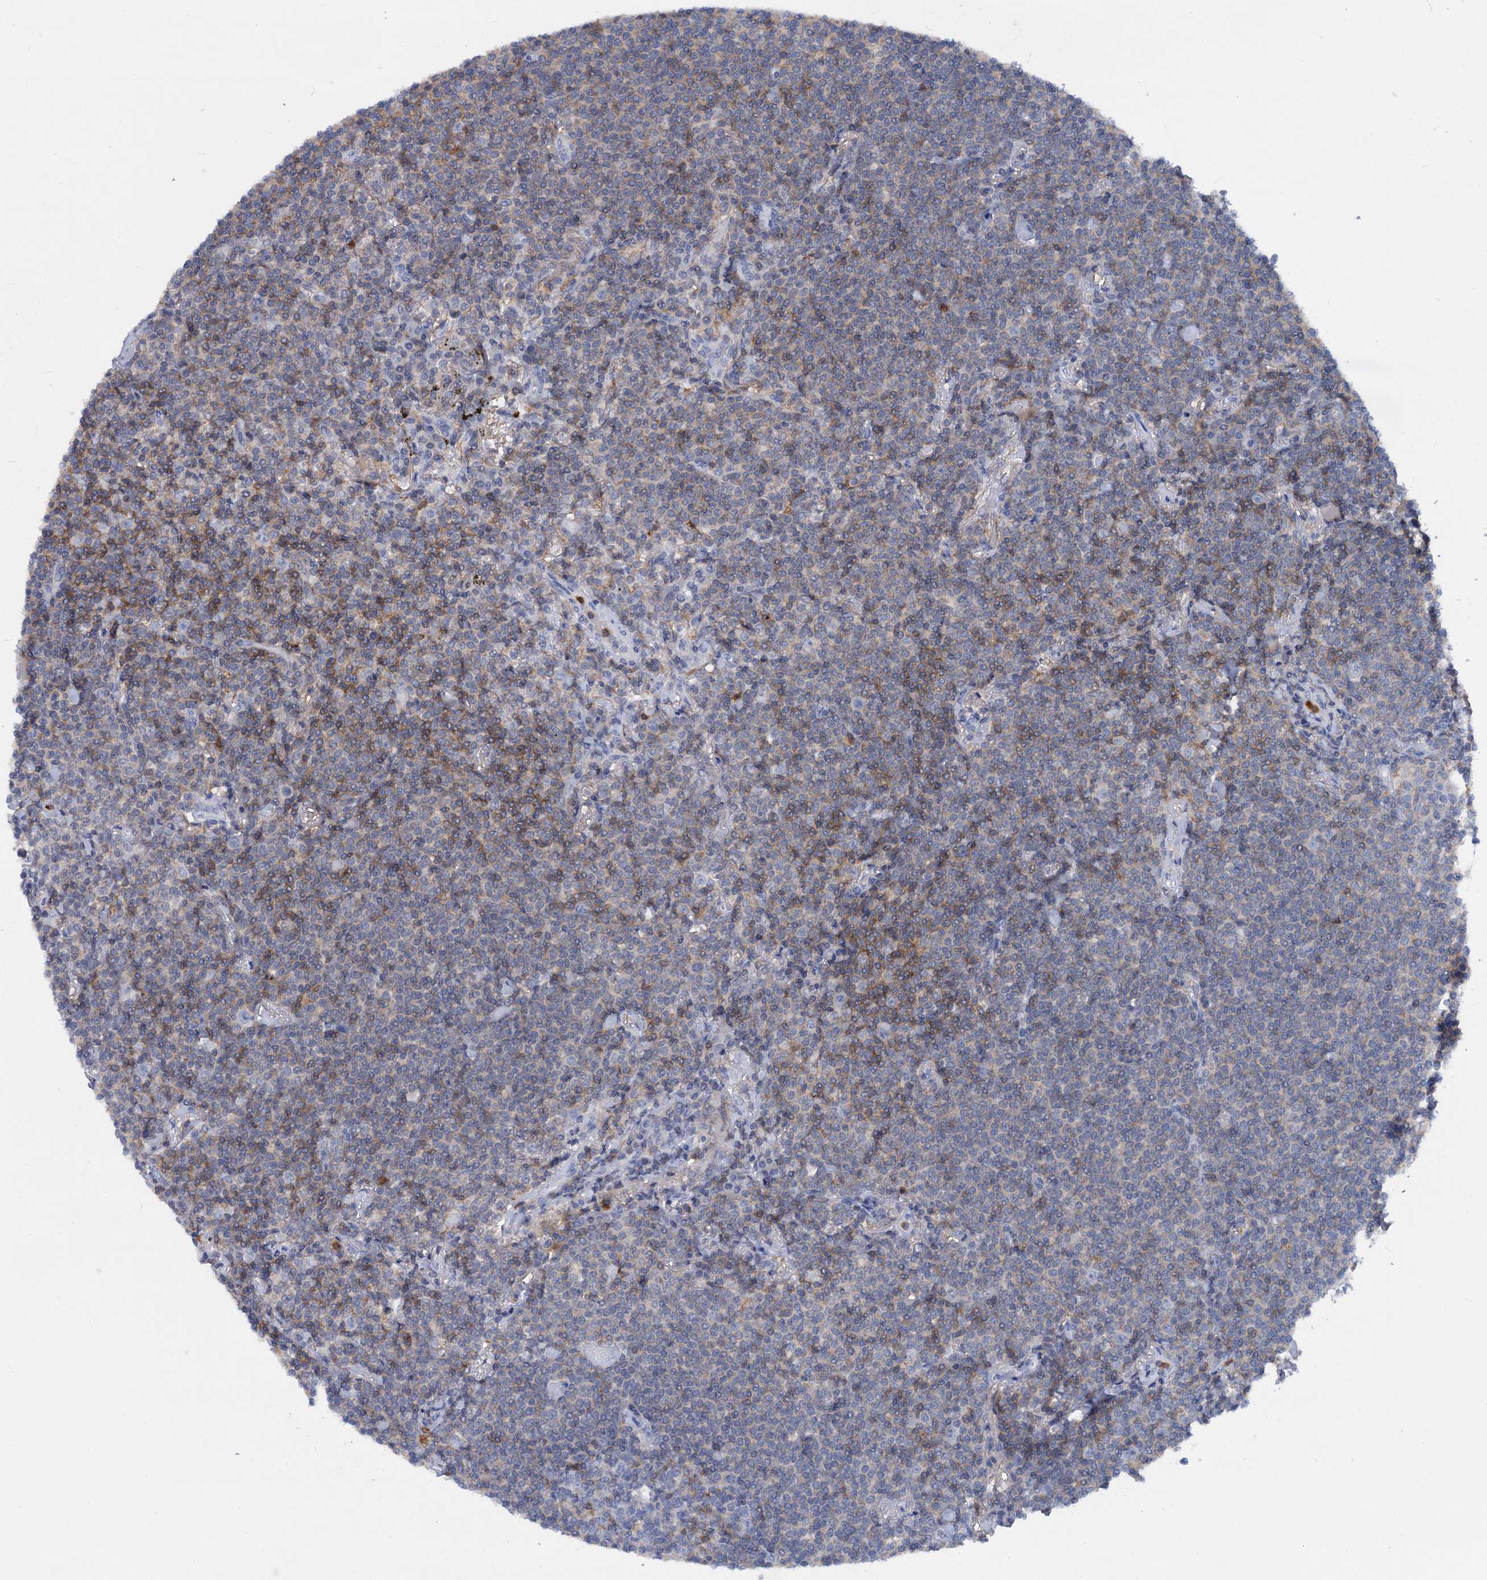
{"staining": {"intensity": "weak", "quantity": "<25%", "location": "cytoplasmic/membranous"}, "tissue": "lymphoma", "cell_type": "Tumor cells", "image_type": "cancer", "snomed": [{"axis": "morphology", "description": "Malignant lymphoma, non-Hodgkin's type, Low grade"}, {"axis": "topography", "description": "Lung"}], "caption": "Immunohistochemistry (IHC) histopathology image of neoplastic tissue: lymphoma stained with DAB (3,3'-diaminobenzidine) exhibits no significant protein staining in tumor cells.", "gene": "RHOG", "patient": {"sex": "female", "age": 71}}